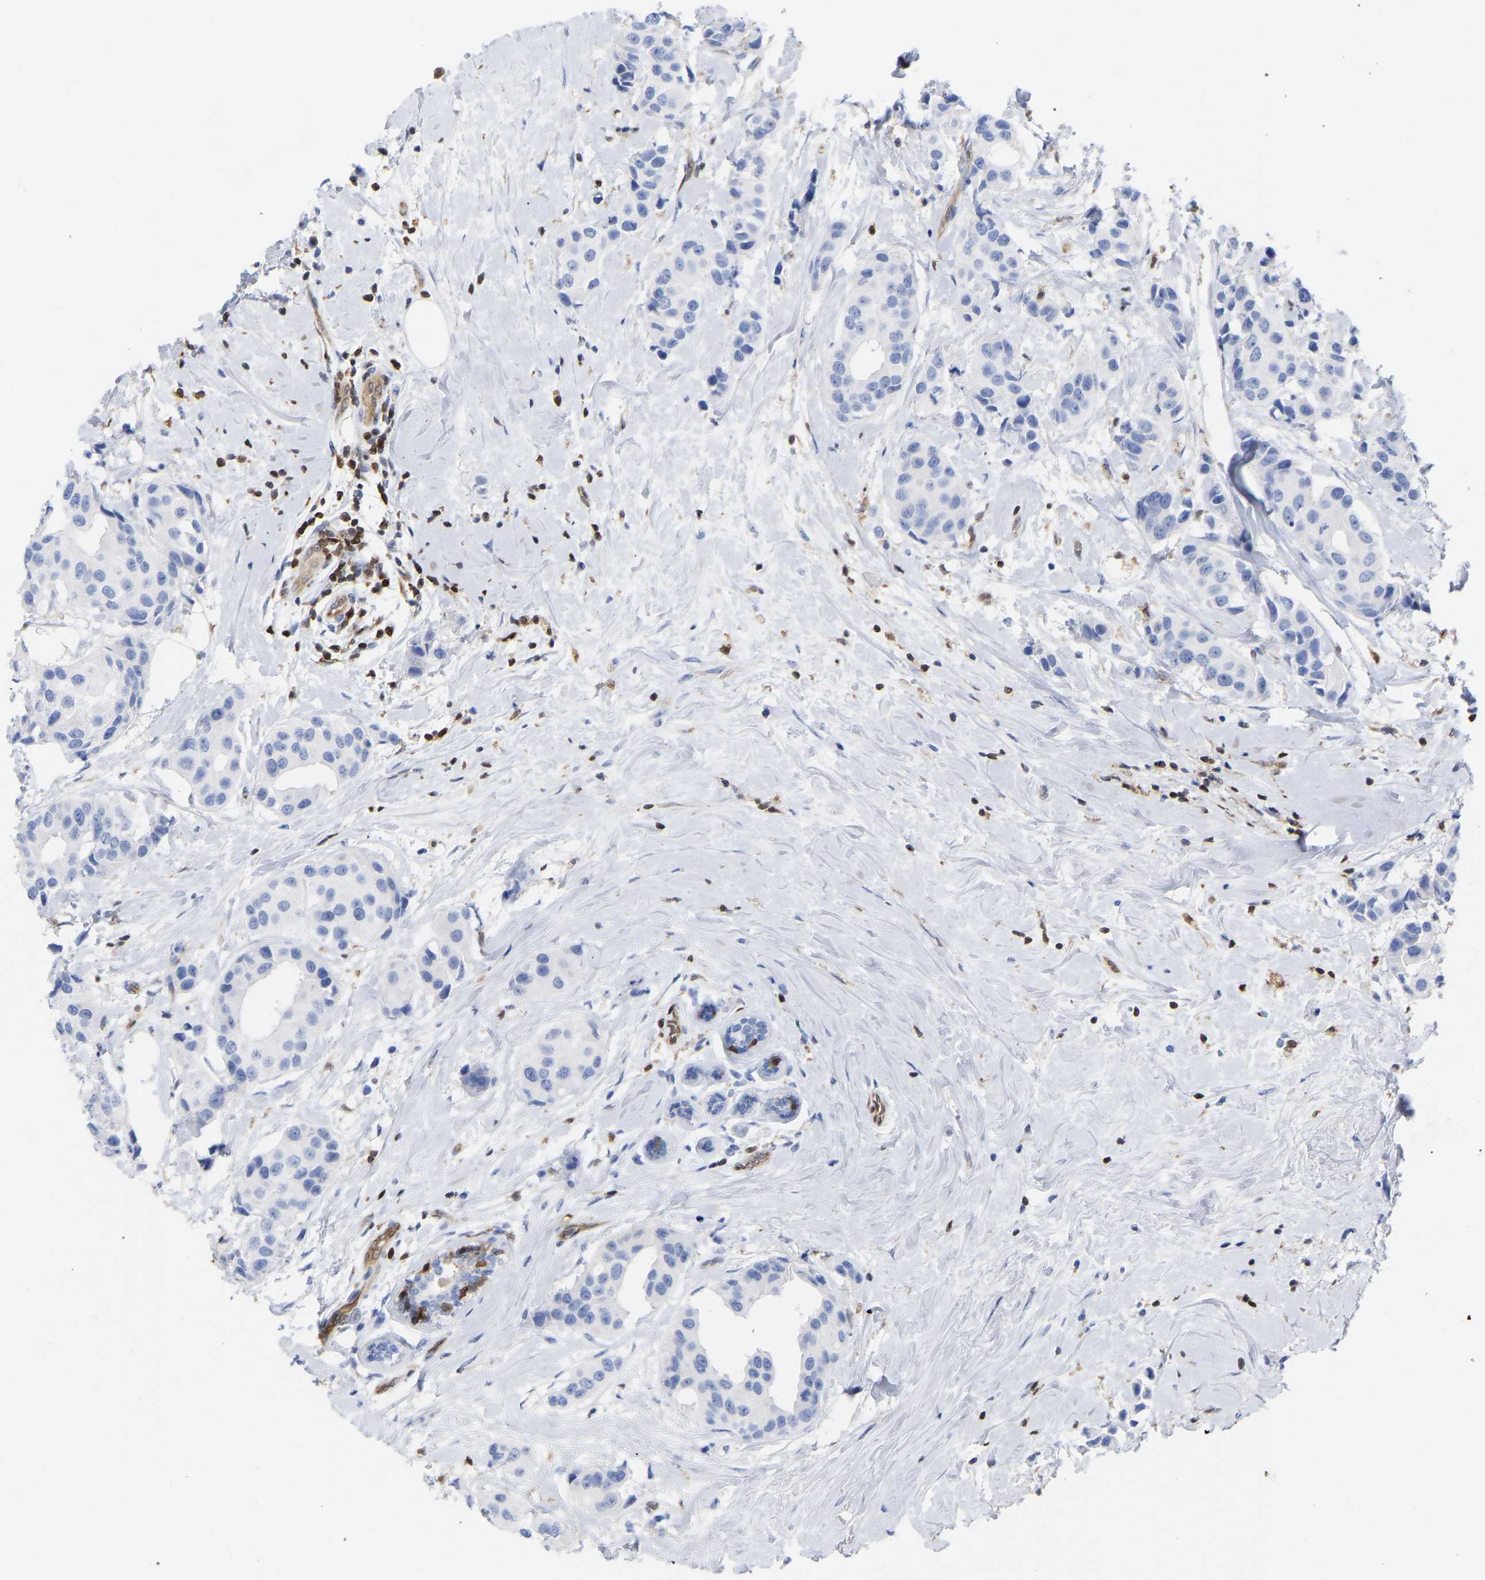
{"staining": {"intensity": "negative", "quantity": "none", "location": "none"}, "tissue": "breast cancer", "cell_type": "Tumor cells", "image_type": "cancer", "snomed": [{"axis": "morphology", "description": "Normal tissue, NOS"}, {"axis": "morphology", "description": "Duct carcinoma"}, {"axis": "topography", "description": "Breast"}], "caption": "IHC photomicrograph of neoplastic tissue: breast infiltrating ductal carcinoma stained with DAB demonstrates no significant protein expression in tumor cells.", "gene": "GIMAP4", "patient": {"sex": "female", "age": 39}}